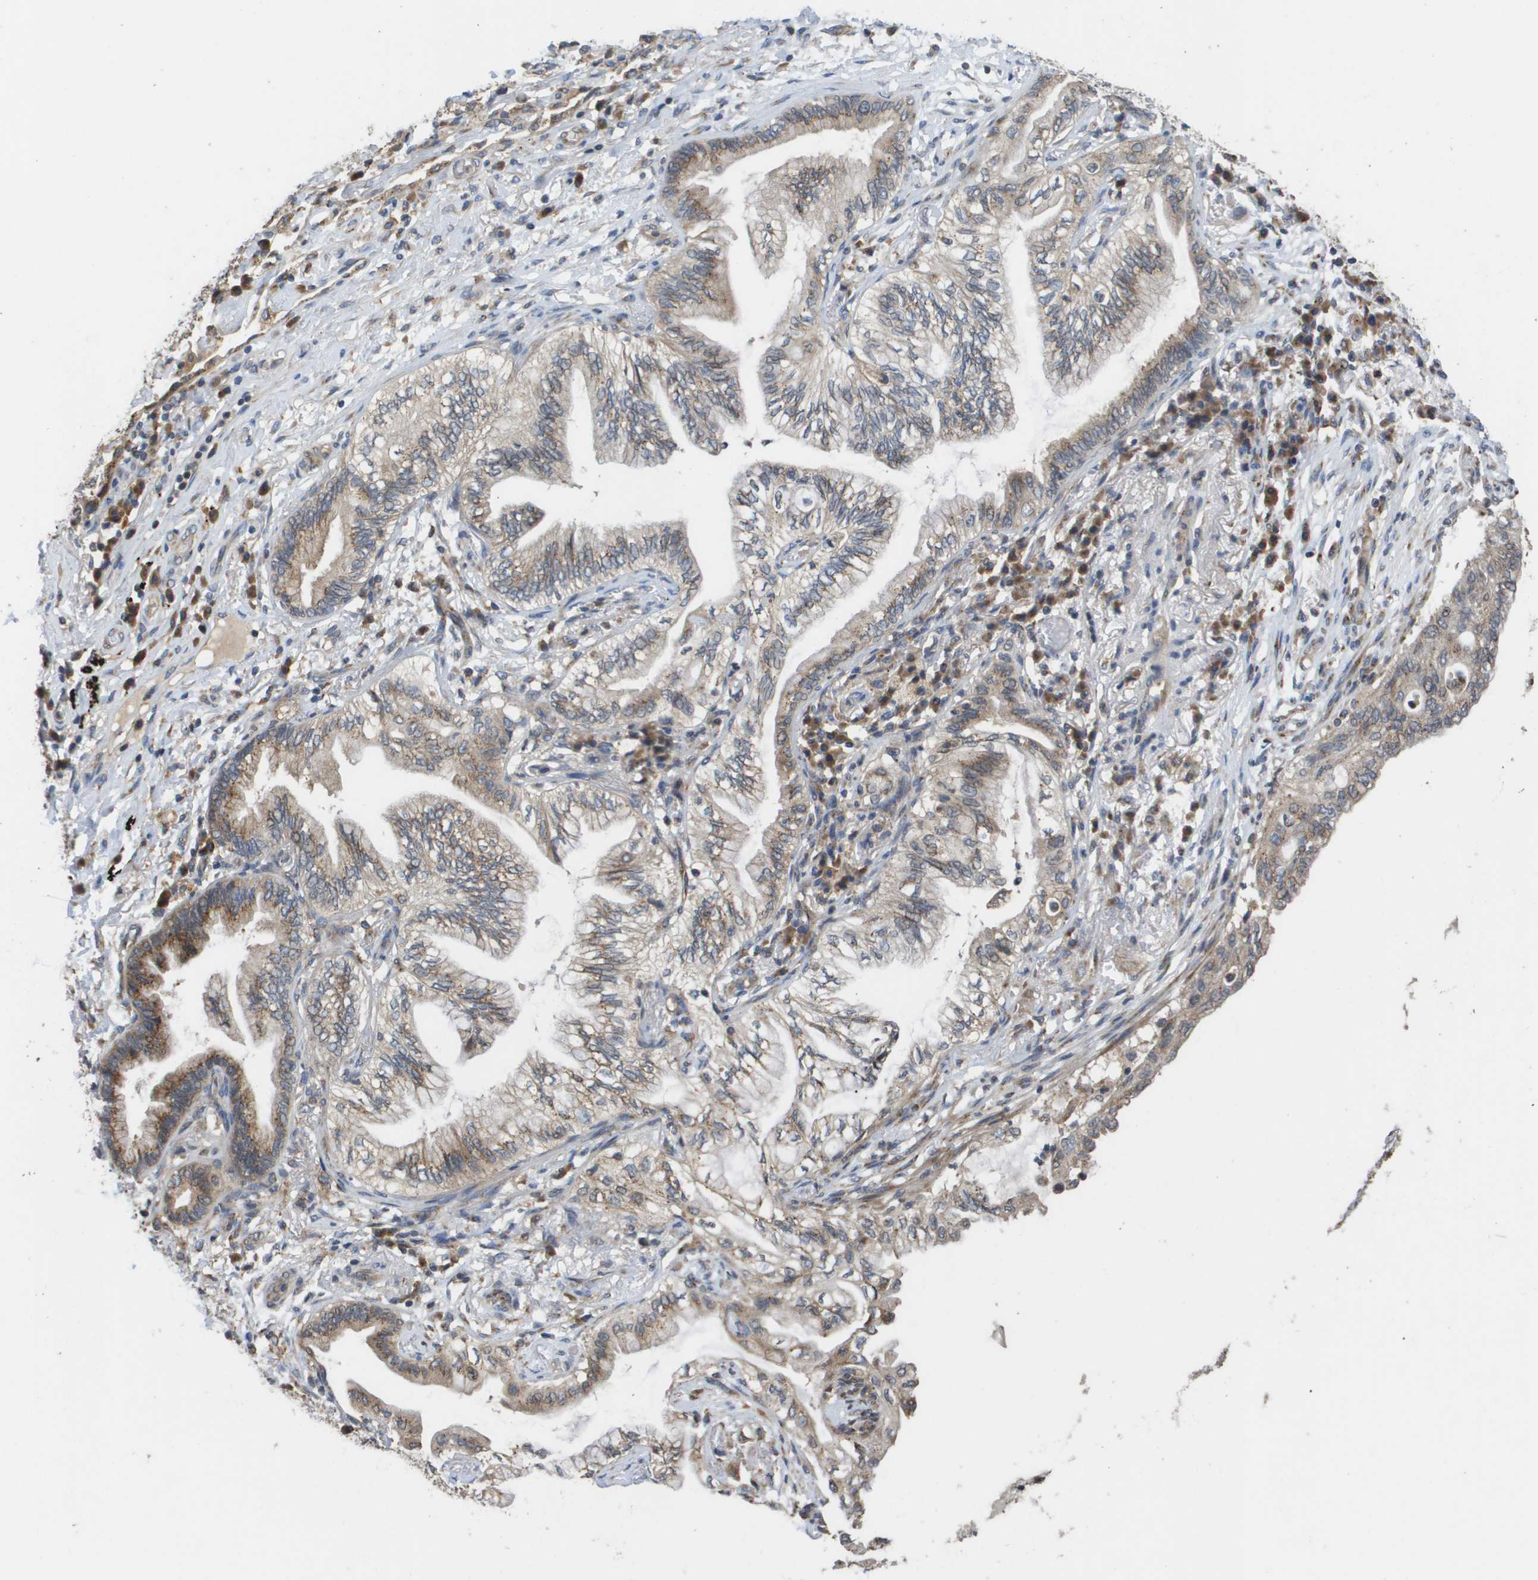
{"staining": {"intensity": "moderate", "quantity": "25%-75%", "location": "cytoplasmic/membranous"}, "tissue": "lung cancer", "cell_type": "Tumor cells", "image_type": "cancer", "snomed": [{"axis": "morphology", "description": "Normal tissue, NOS"}, {"axis": "morphology", "description": "Adenocarcinoma, NOS"}, {"axis": "topography", "description": "Bronchus"}, {"axis": "topography", "description": "Lung"}], "caption": "DAB immunohistochemical staining of human adenocarcinoma (lung) reveals moderate cytoplasmic/membranous protein expression in about 25%-75% of tumor cells.", "gene": "PCK1", "patient": {"sex": "female", "age": 70}}